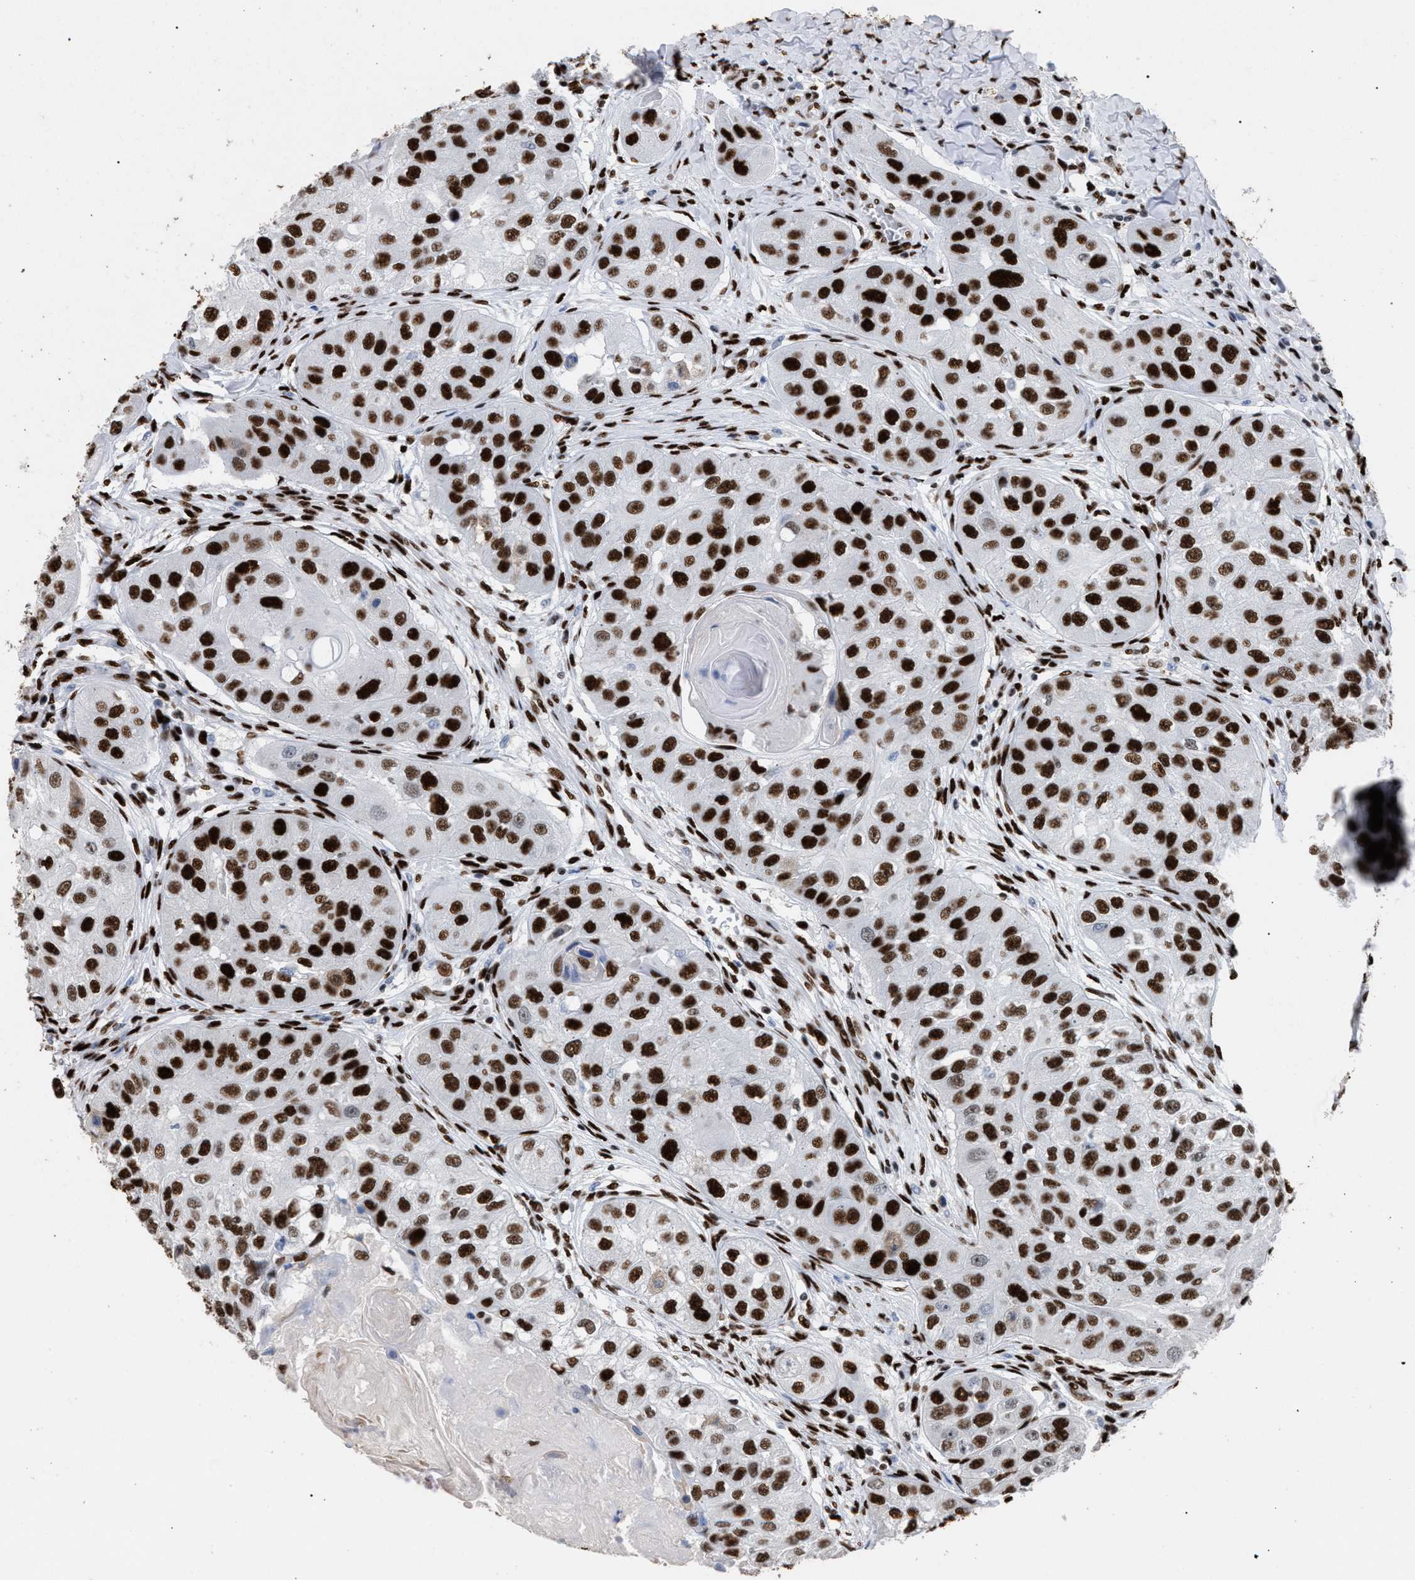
{"staining": {"intensity": "strong", "quantity": ">75%", "location": "nuclear"}, "tissue": "head and neck cancer", "cell_type": "Tumor cells", "image_type": "cancer", "snomed": [{"axis": "morphology", "description": "Normal tissue, NOS"}, {"axis": "morphology", "description": "Squamous cell carcinoma, NOS"}, {"axis": "topography", "description": "Skeletal muscle"}, {"axis": "topography", "description": "Head-Neck"}], "caption": "This histopathology image shows immunohistochemistry (IHC) staining of human squamous cell carcinoma (head and neck), with high strong nuclear staining in approximately >75% of tumor cells.", "gene": "TP53BP1", "patient": {"sex": "male", "age": 51}}